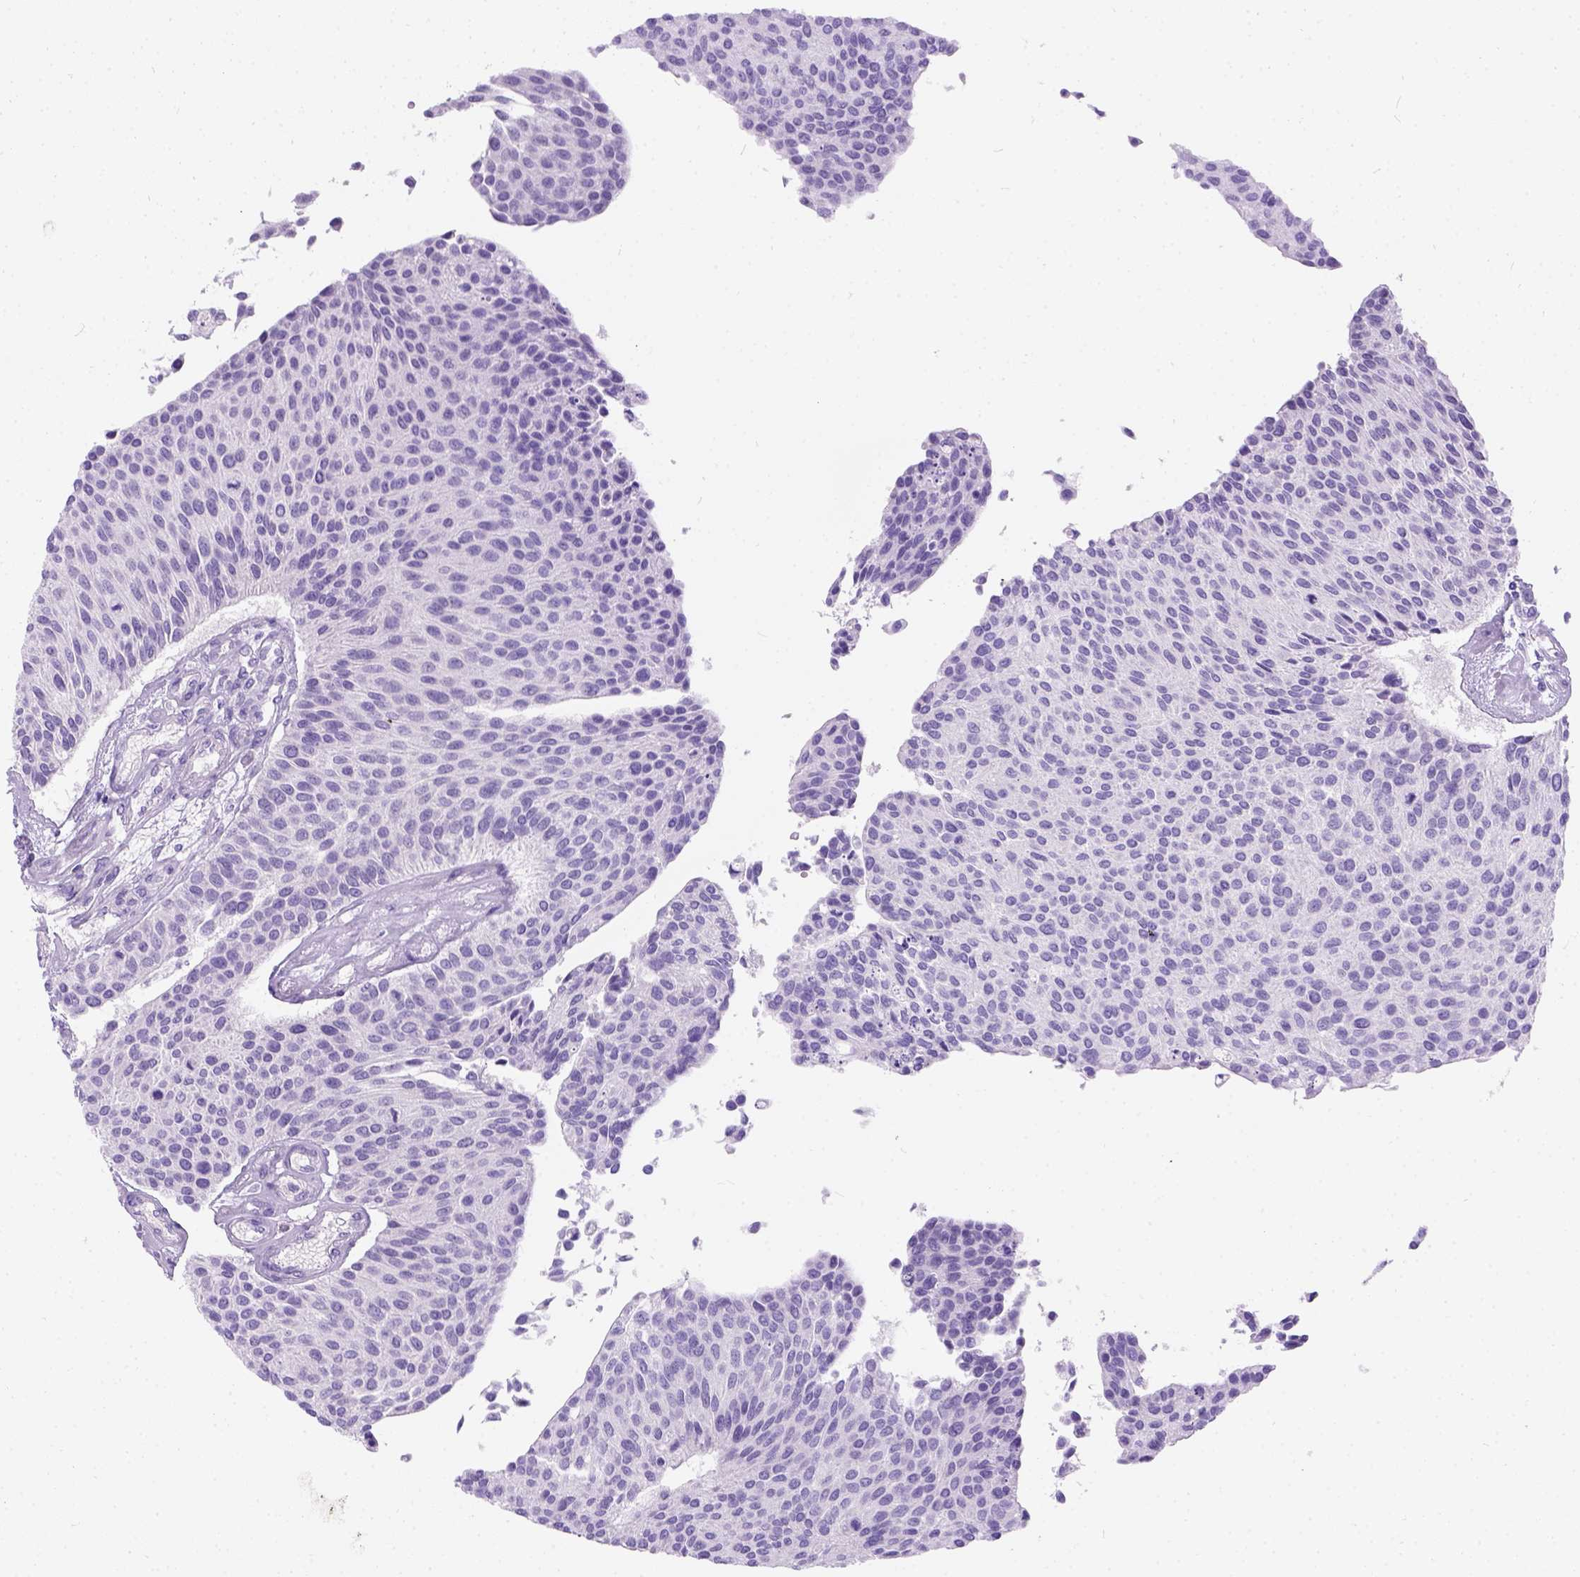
{"staining": {"intensity": "negative", "quantity": "none", "location": "none"}, "tissue": "urothelial cancer", "cell_type": "Tumor cells", "image_type": "cancer", "snomed": [{"axis": "morphology", "description": "Urothelial carcinoma, NOS"}, {"axis": "topography", "description": "Urinary bladder"}], "caption": "An image of urothelial cancer stained for a protein displays no brown staining in tumor cells.", "gene": "C7orf57", "patient": {"sex": "male", "age": 55}}